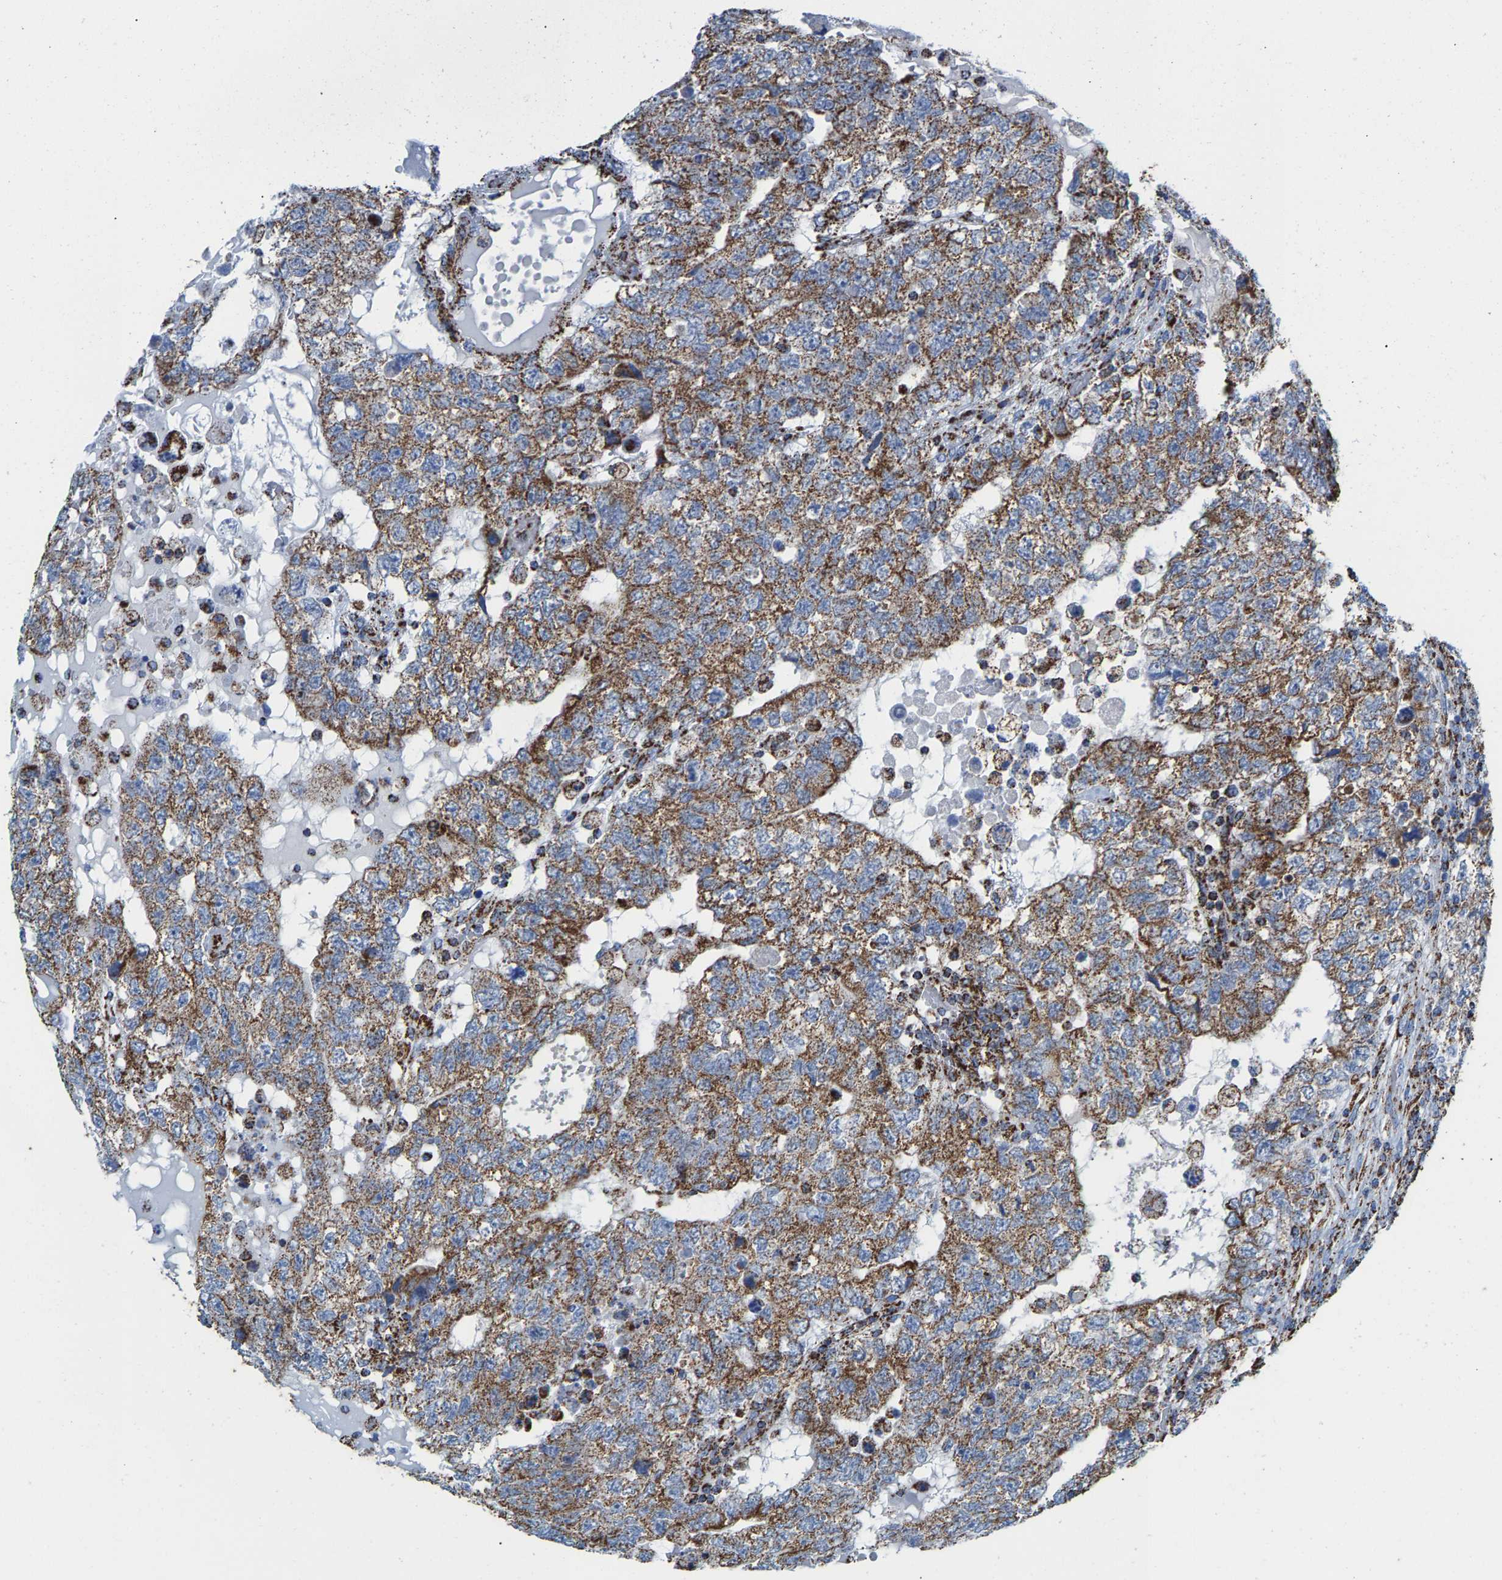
{"staining": {"intensity": "moderate", "quantity": ">75%", "location": "cytoplasmic/membranous"}, "tissue": "testis cancer", "cell_type": "Tumor cells", "image_type": "cancer", "snomed": [{"axis": "morphology", "description": "Carcinoma, Embryonal, NOS"}, {"axis": "topography", "description": "Testis"}], "caption": "Protein analysis of embryonal carcinoma (testis) tissue exhibits moderate cytoplasmic/membranous expression in approximately >75% of tumor cells. (DAB (3,3'-diaminobenzidine) IHC, brown staining for protein, blue staining for nuclei).", "gene": "ECHS1", "patient": {"sex": "male", "age": 36}}